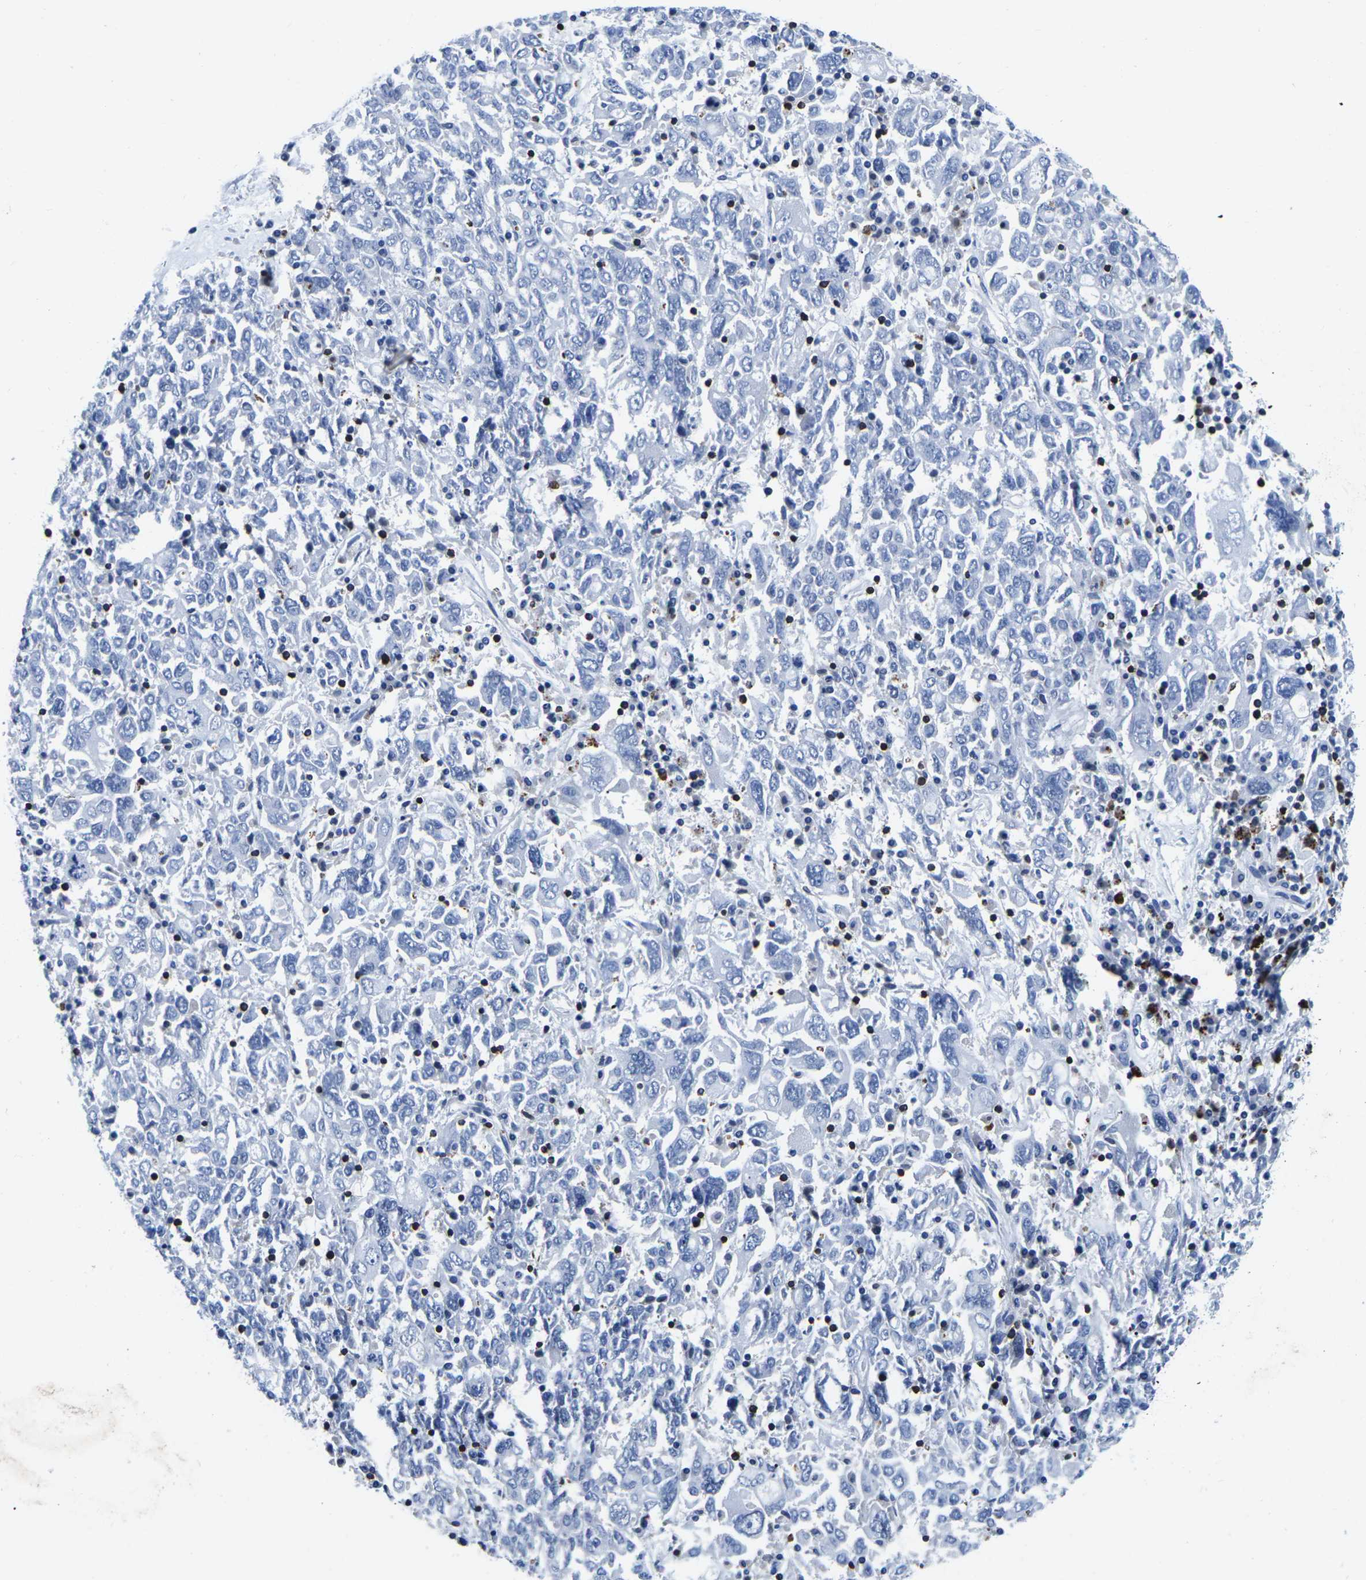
{"staining": {"intensity": "negative", "quantity": "none", "location": "none"}, "tissue": "ovarian cancer", "cell_type": "Tumor cells", "image_type": "cancer", "snomed": [{"axis": "morphology", "description": "Carcinoma, endometroid"}, {"axis": "topography", "description": "Ovary"}], "caption": "DAB immunohistochemical staining of ovarian cancer (endometroid carcinoma) displays no significant positivity in tumor cells. The staining was performed using DAB (3,3'-diaminobenzidine) to visualize the protein expression in brown, while the nuclei were stained in blue with hematoxylin (Magnification: 20x).", "gene": "CTSW", "patient": {"sex": "female", "age": 62}}